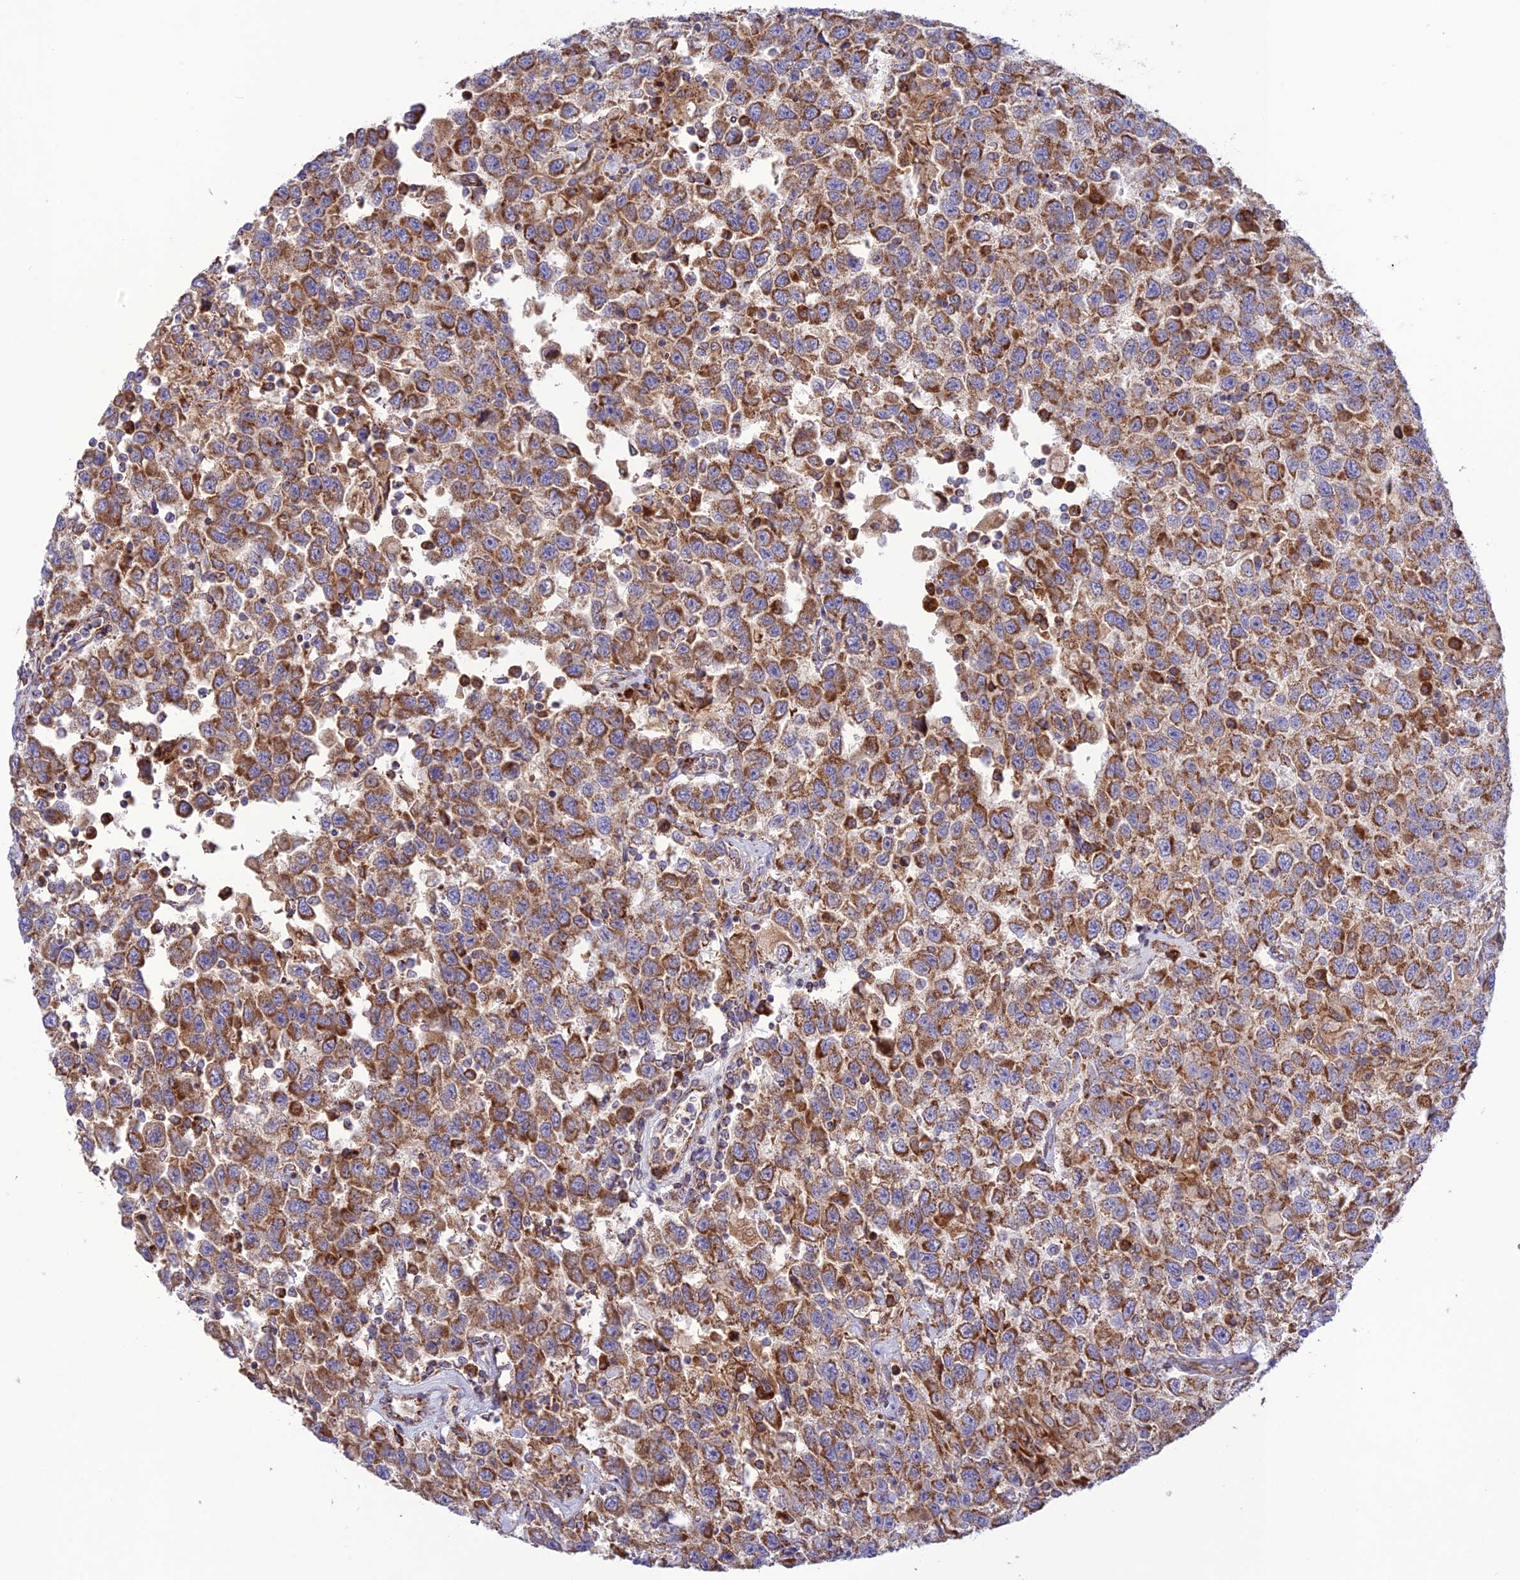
{"staining": {"intensity": "moderate", "quantity": ">75%", "location": "cytoplasmic/membranous"}, "tissue": "testis cancer", "cell_type": "Tumor cells", "image_type": "cancer", "snomed": [{"axis": "morphology", "description": "Seminoma, NOS"}, {"axis": "topography", "description": "Testis"}], "caption": "Protein expression analysis of testis cancer exhibits moderate cytoplasmic/membranous positivity in about >75% of tumor cells.", "gene": "UAP1L1", "patient": {"sex": "male", "age": 41}}